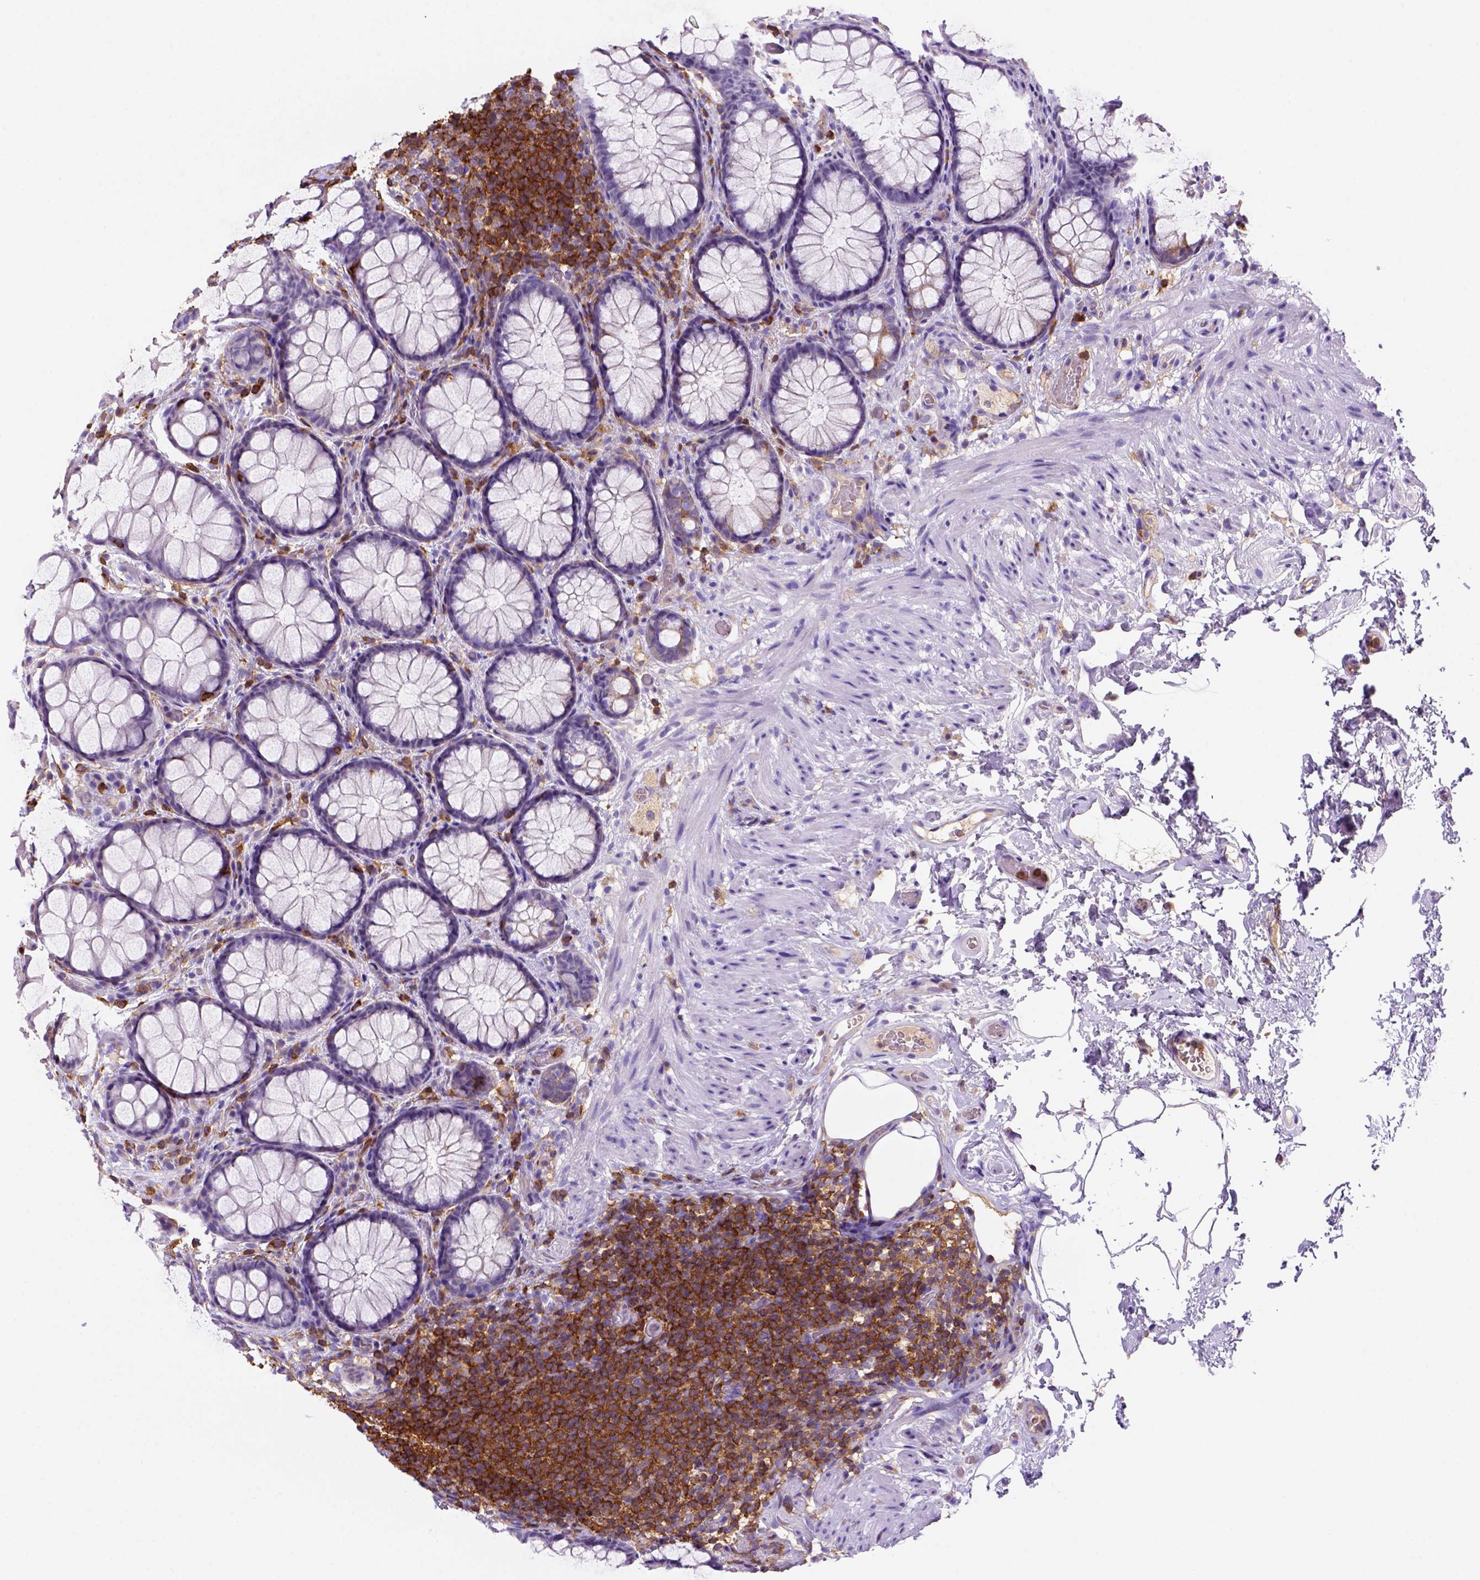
{"staining": {"intensity": "negative", "quantity": "none", "location": "none"}, "tissue": "rectum", "cell_type": "Glandular cells", "image_type": "normal", "snomed": [{"axis": "morphology", "description": "Normal tissue, NOS"}, {"axis": "topography", "description": "Rectum"}], "caption": "High power microscopy histopathology image of an immunohistochemistry (IHC) histopathology image of benign rectum, revealing no significant expression in glandular cells. Nuclei are stained in blue.", "gene": "INPP5D", "patient": {"sex": "female", "age": 62}}